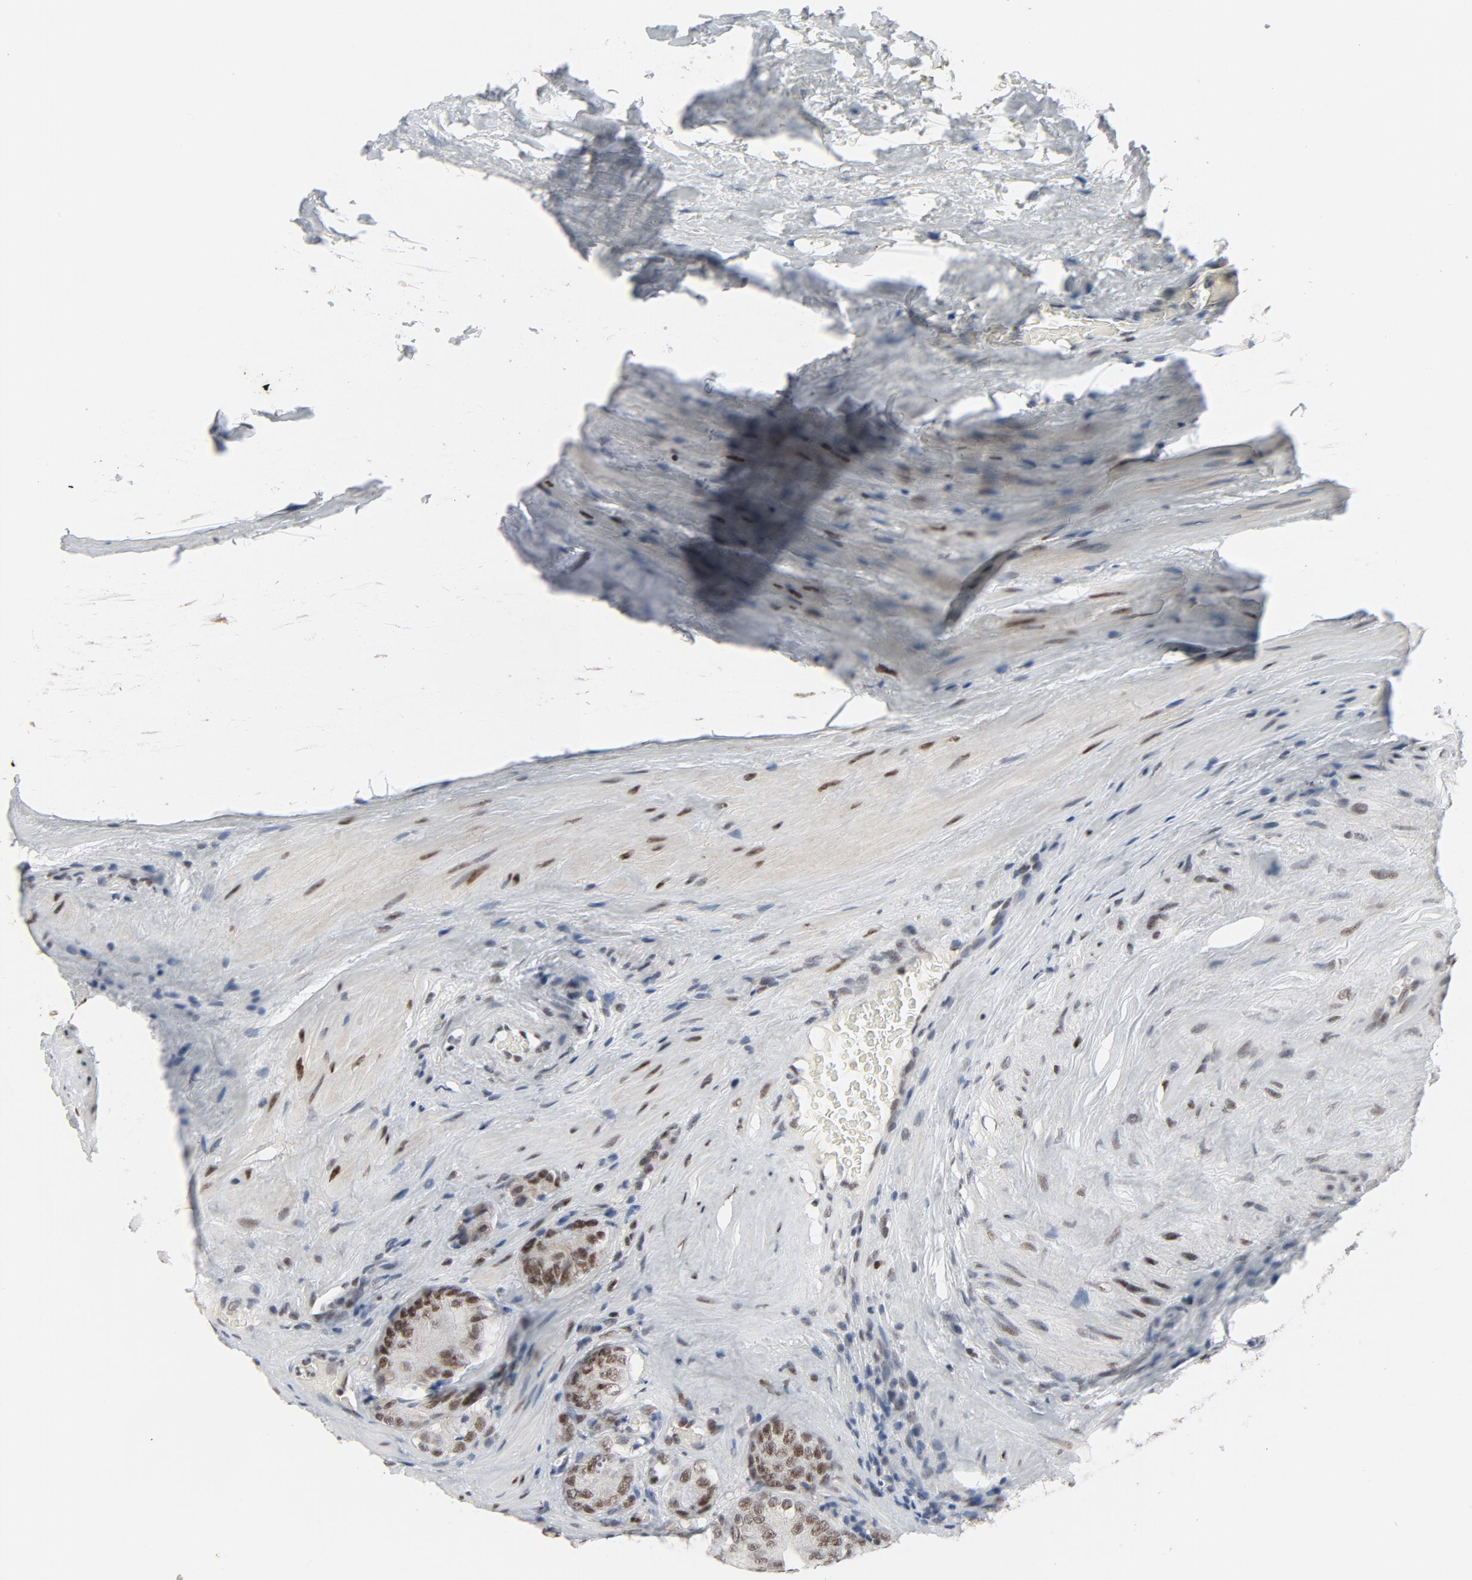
{"staining": {"intensity": "moderate", "quantity": ">75%", "location": "nuclear"}, "tissue": "prostate cancer", "cell_type": "Tumor cells", "image_type": "cancer", "snomed": [{"axis": "morphology", "description": "Adenocarcinoma, High grade"}, {"axis": "topography", "description": "Prostate"}], "caption": "Immunohistochemical staining of human adenocarcinoma (high-grade) (prostate) displays medium levels of moderate nuclear protein expression in approximately >75% of tumor cells. (IHC, brightfield microscopy, high magnification).", "gene": "JMJD6", "patient": {"sex": "male", "age": 70}}